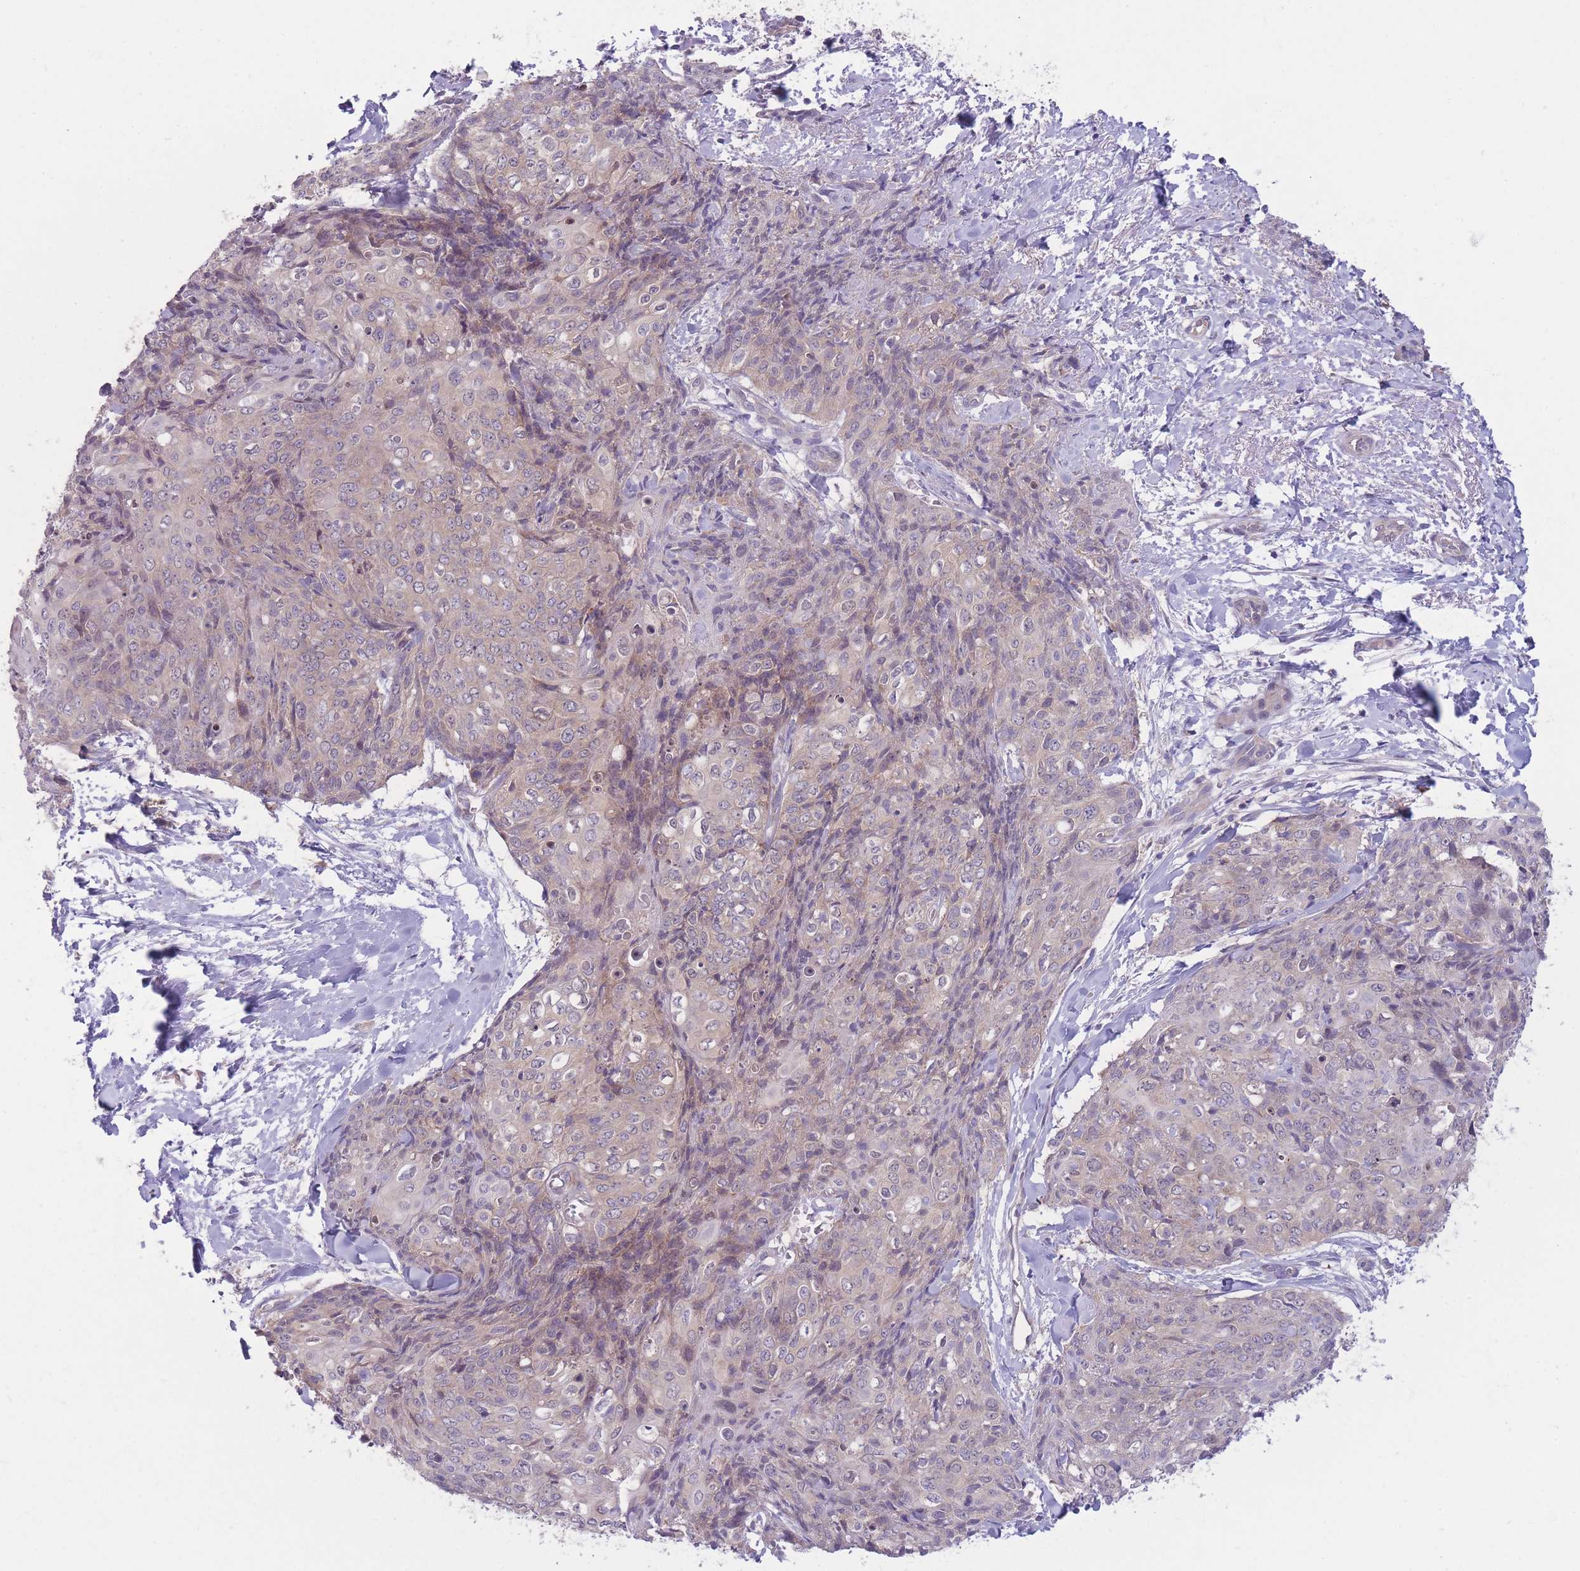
{"staining": {"intensity": "weak", "quantity": "25%-75%", "location": "cytoplasmic/membranous"}, "tissue": "skin cancer", "cell_type": "Tumor cells", "image_type": "cancer", "snomed": [{"axis": "morphology", "description": "Squamous cell carcinoma, NOS"}, {"axis": "topography", "description": "Skin"}, {"axis": "topography", "description": "Vulva"}], "caption": "High-magnification brightfield microscopy of skin squamous cell carcinoma stained with DAB (3,3'-diaminobenzidine) (brown) and counterstained with hematoxylin (blue). tumor cells exhibit weak cytoplasmic/membranous staining is present in approximately25%-75% of cells. (Stains: DAB (3,3'-diaminobenzidine) in brown, nuclei in blue, Microscopy: brightfield microscopy at high magnification).", "gene": "CCT6B", "patient": {"sex": "female", "age": 85}}